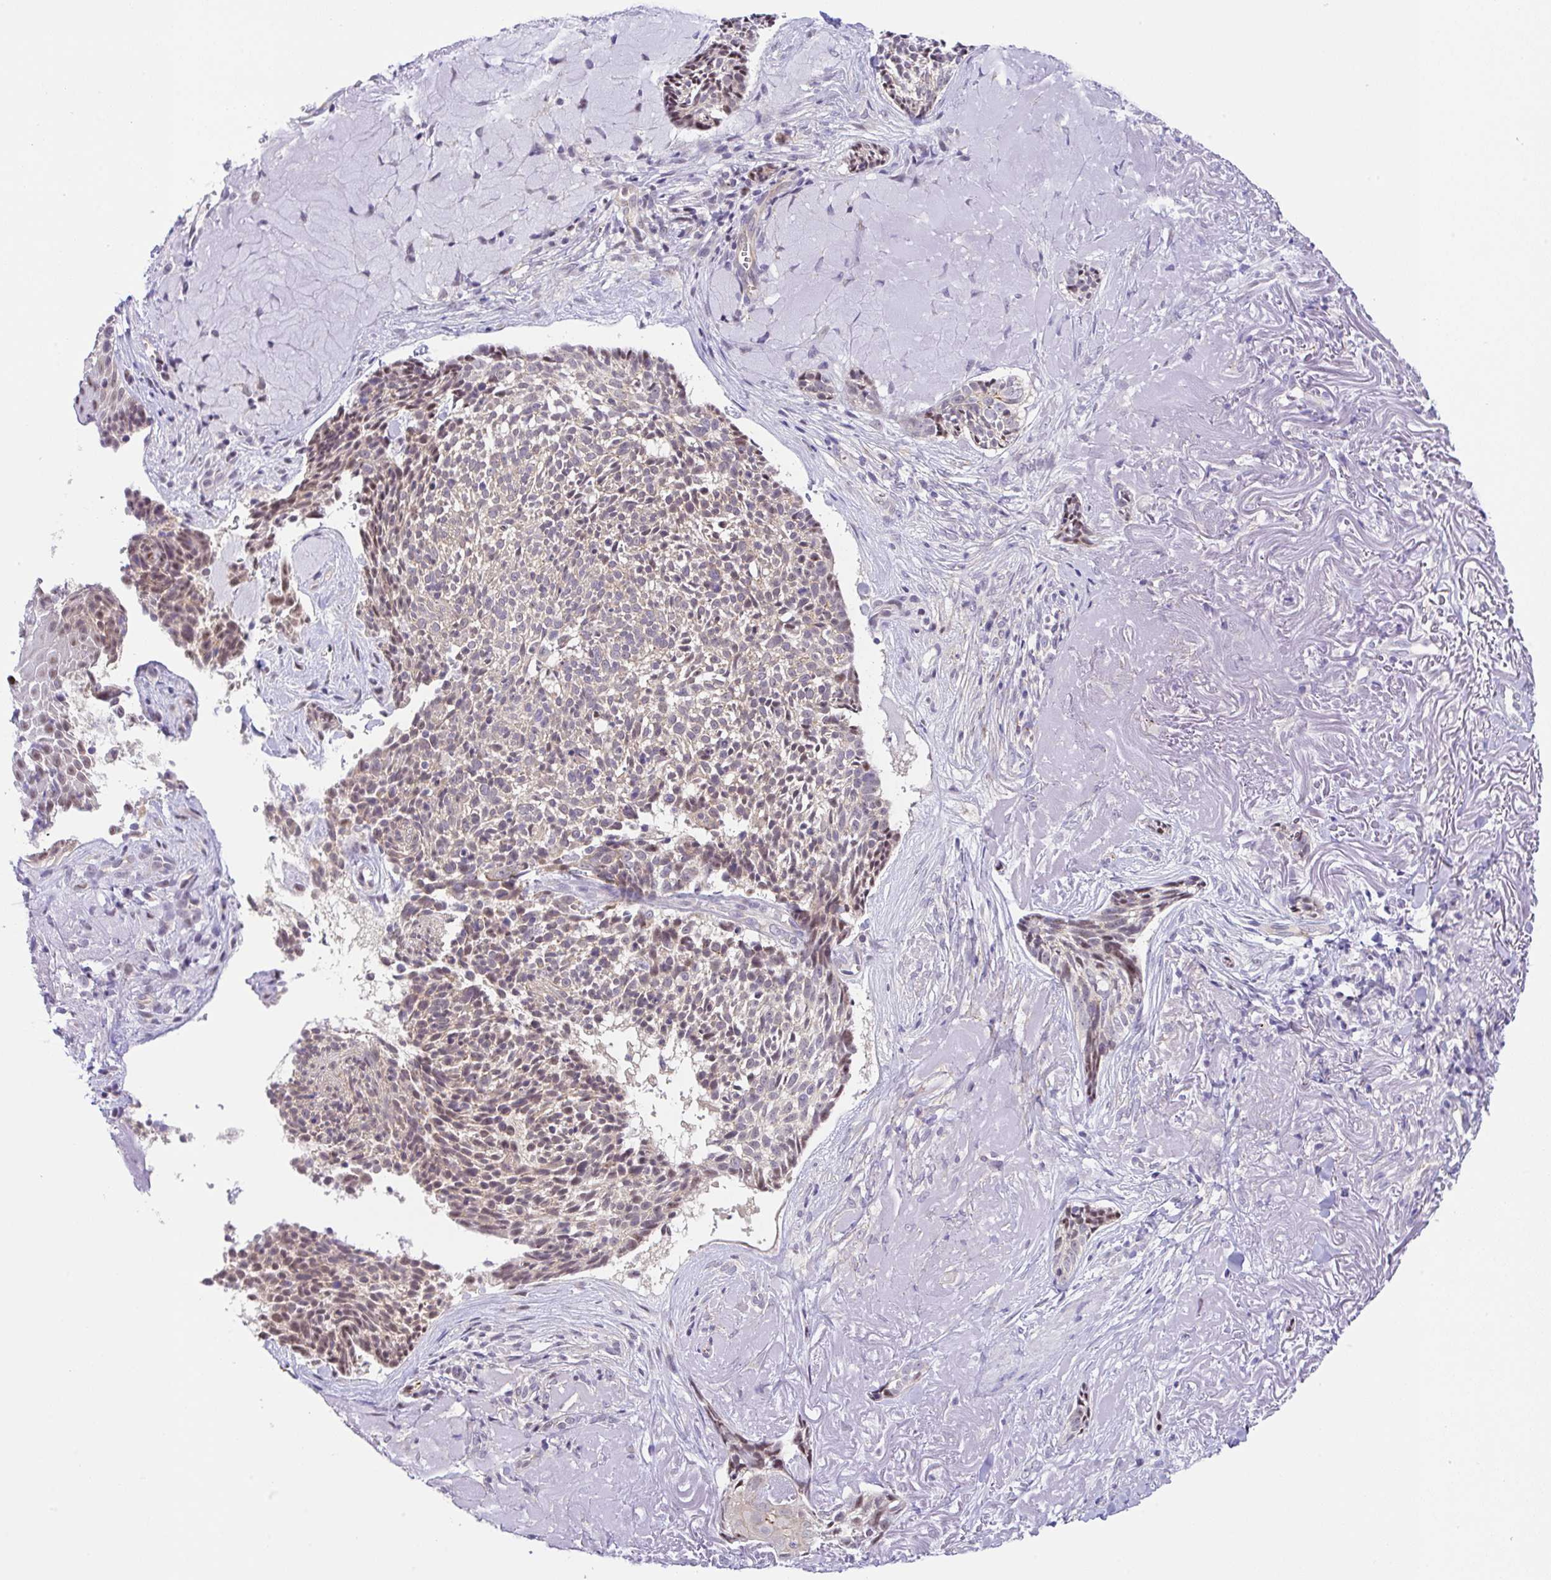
{"staining": {"intensity": "weak", "quantity": ">75%", "location": "cytoplasmic/membranous"}, "tissue": "skin cancer", "cell_type": "Tumor cells", "image_type": "cancer", "snomed": [{"axis": "morphology", "description": "Basal cell carcinoma"}, {"axis": "topography", "description": "Skin"}, {"axis": "topography", "description": "Skin of face"}], "caption": "The histopathology image shows immunohistochemical staining of skin basal cell carcinoma. There is weak cytoplasmic/membranous positivity is identified in approximately >75% of tumor cells.", "gene": "CGNL1", "patient": {"sex": "female", "age": 95}}